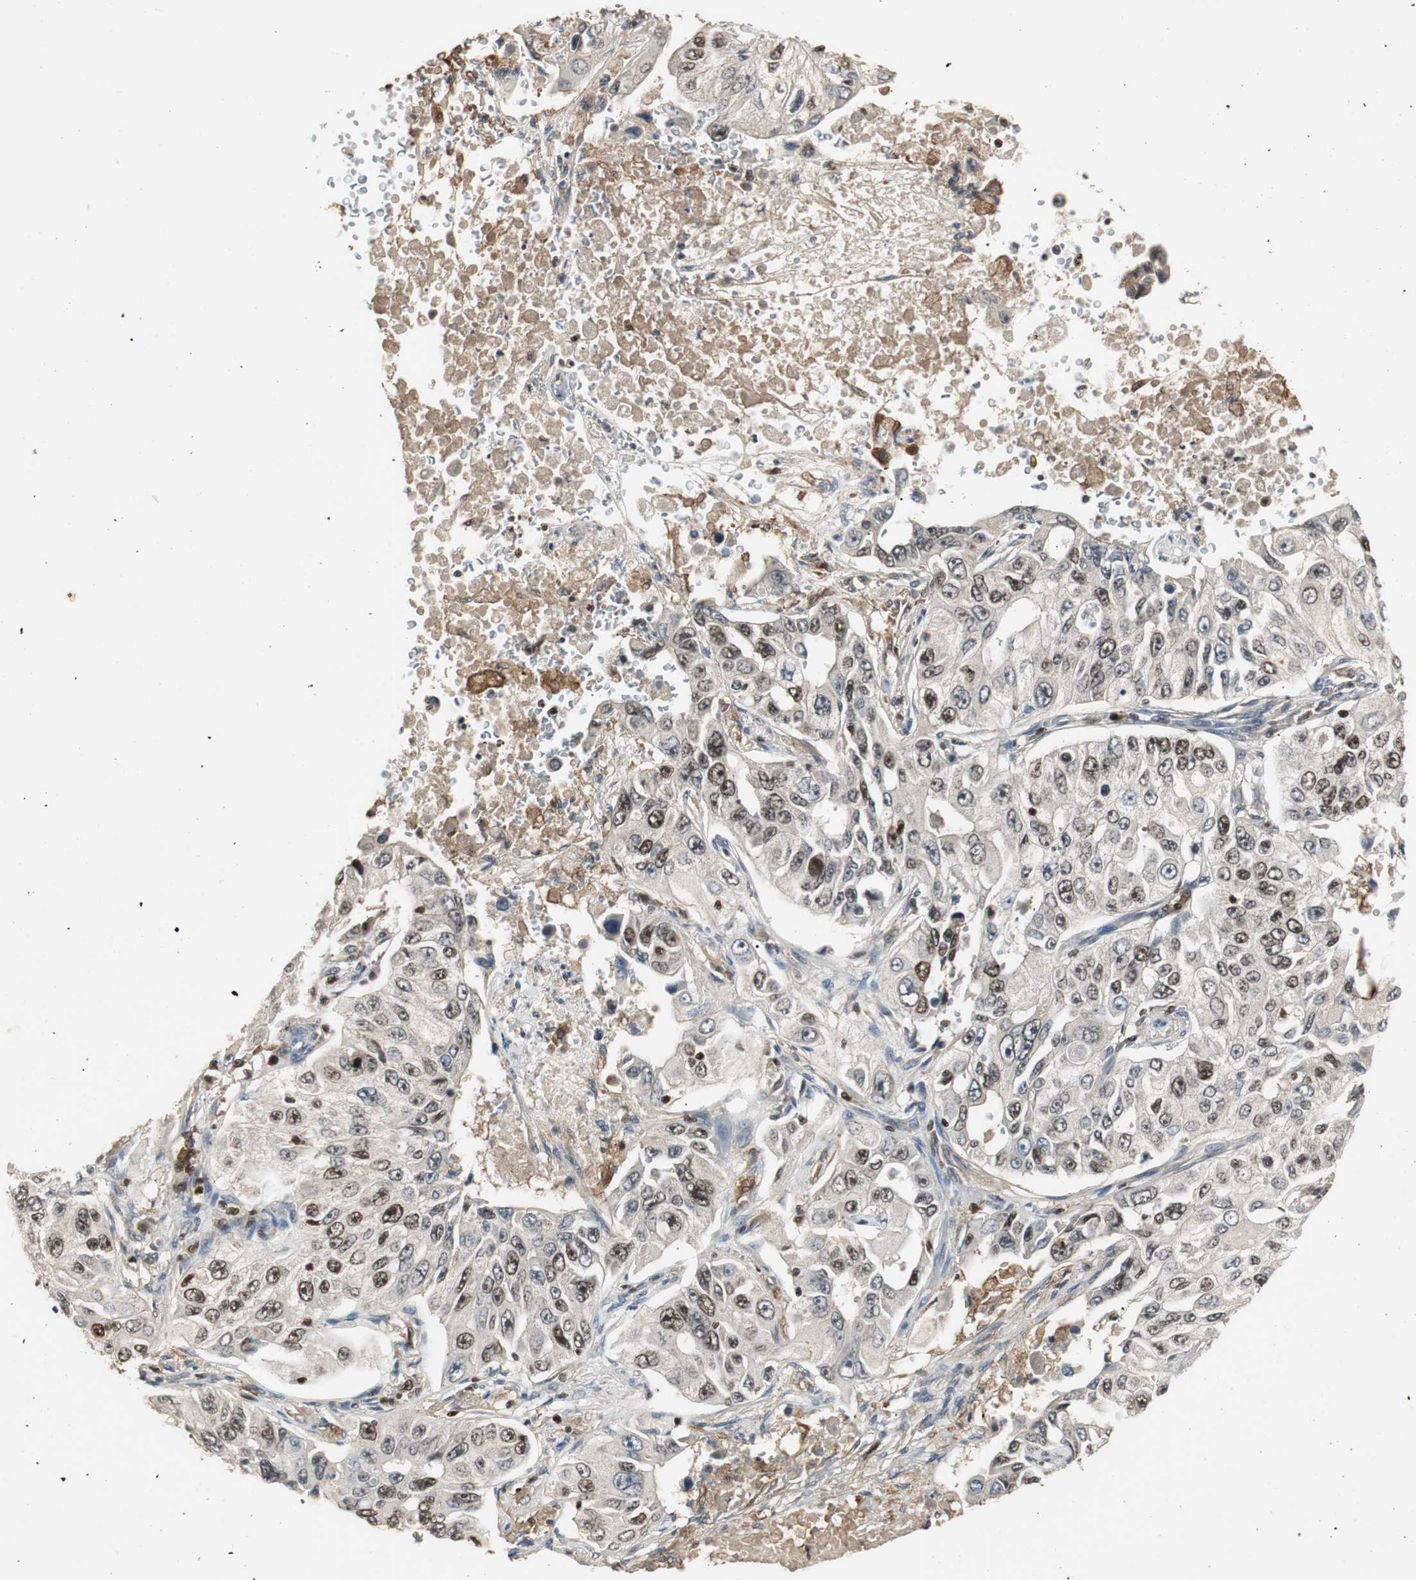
{"staining": {"intensity": "moderate", "quantity": "<25%", "location": "nuclear"}, "tissue": "lung cancer", "cell_type": "Tumor cells", "image_type": "cancer", "snomed": [{"axis": "morphology", "description": "Adenocarcinoma, NOS"}, {"axis": "topography", "description": "Lung"}], "caption": "Adenocarcinoma (lung) tissue reveals moderate nuclear expression in about <25% of tumor cells", "gene": "FEN1", "patient": {"sex": "male", "age": 84}}